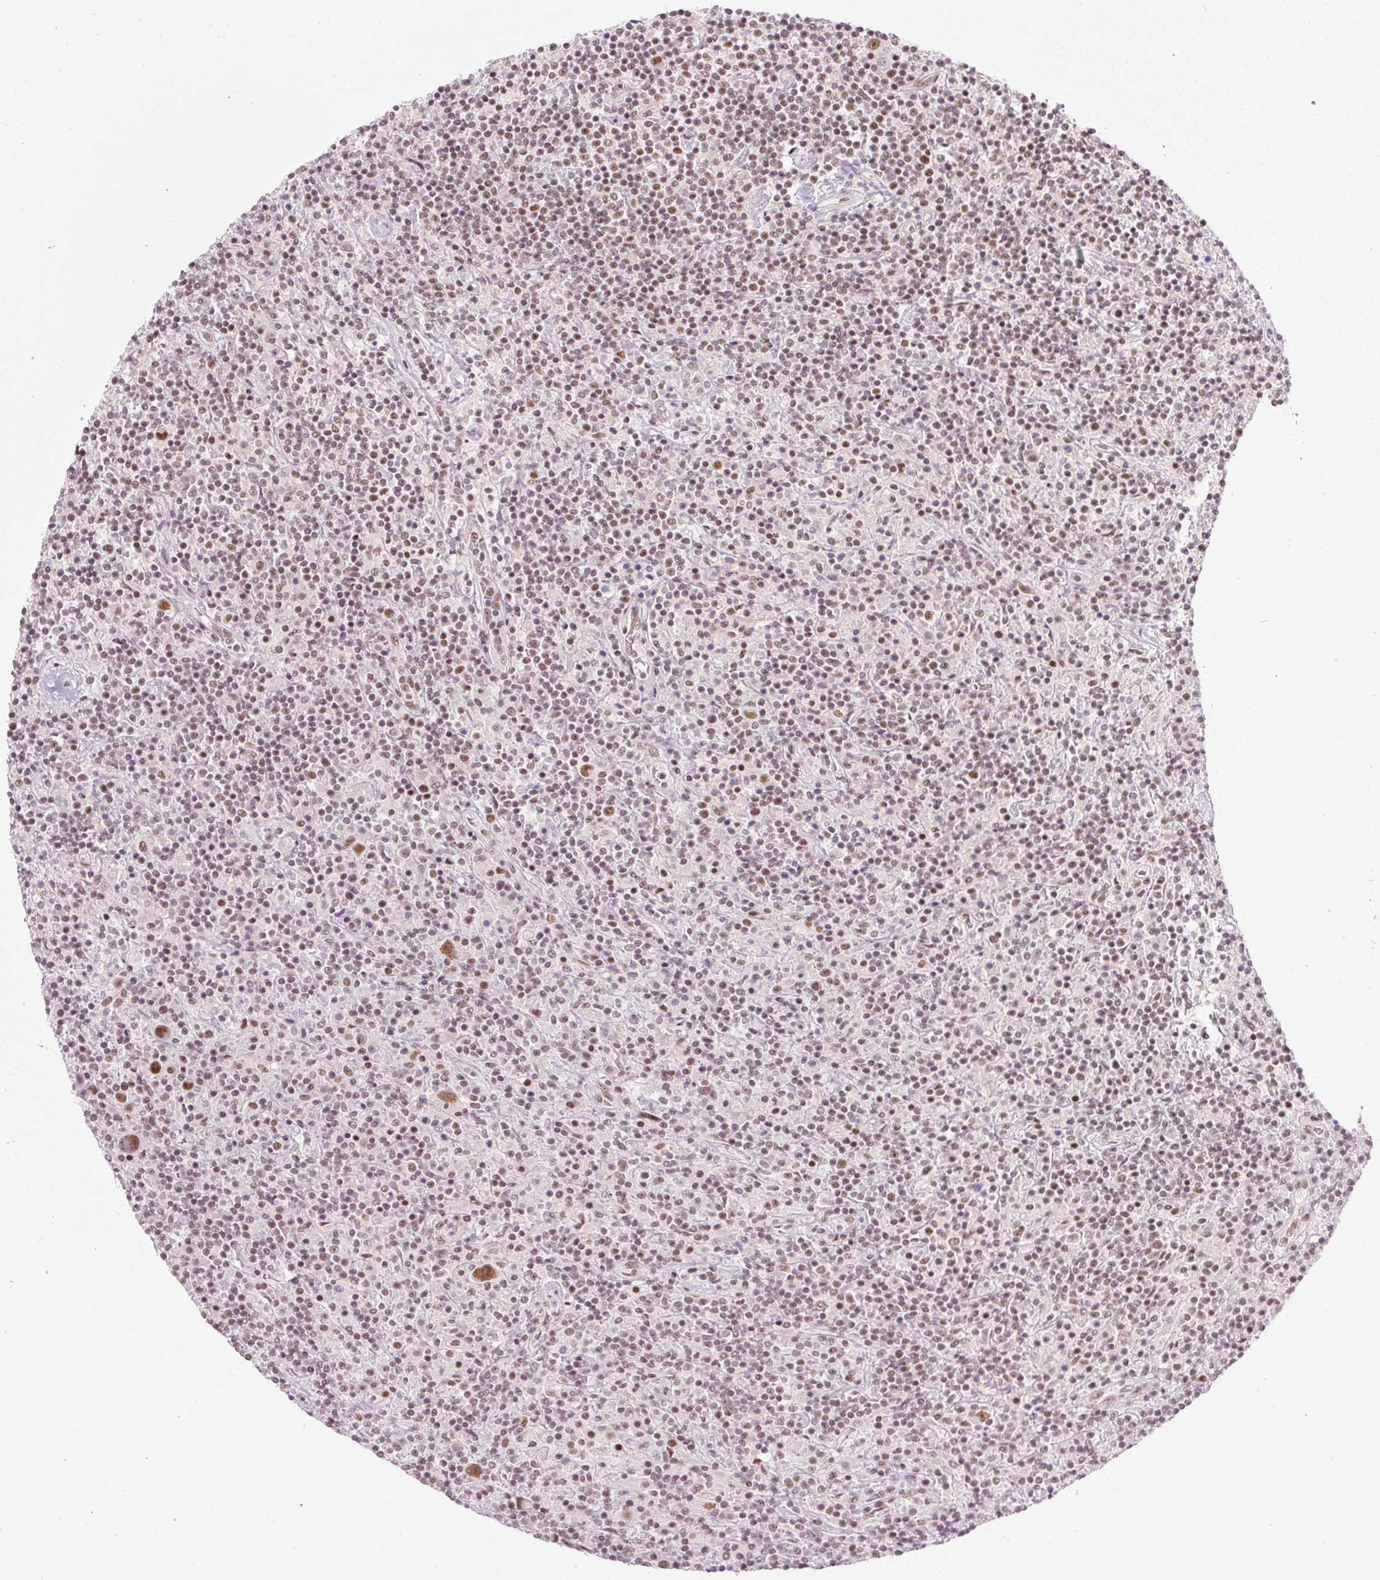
{"staining": {"intensity": "moderate", "quantity": ">75%", "location": "nuclear"}, "tissue": "lymphoma", "cell_type": "Tumor cells", "image_type": "cancer", "snomed": [{"axis": "morphology", "description": "Hodgkin's disease, NOS"}, {"axis": "topography", "description": "Lymph node"}], "caption": "Protein expression analysis of human lymphoma reveals moderate nuclear expression in approximately >75% of tumor cells. (DAB (3,3'-diaminobenzidine) = brown stain, brightfield microscopy at high magnification).", "gene": "U2AF2", "patient": {"sex": "male", "age": 70}}